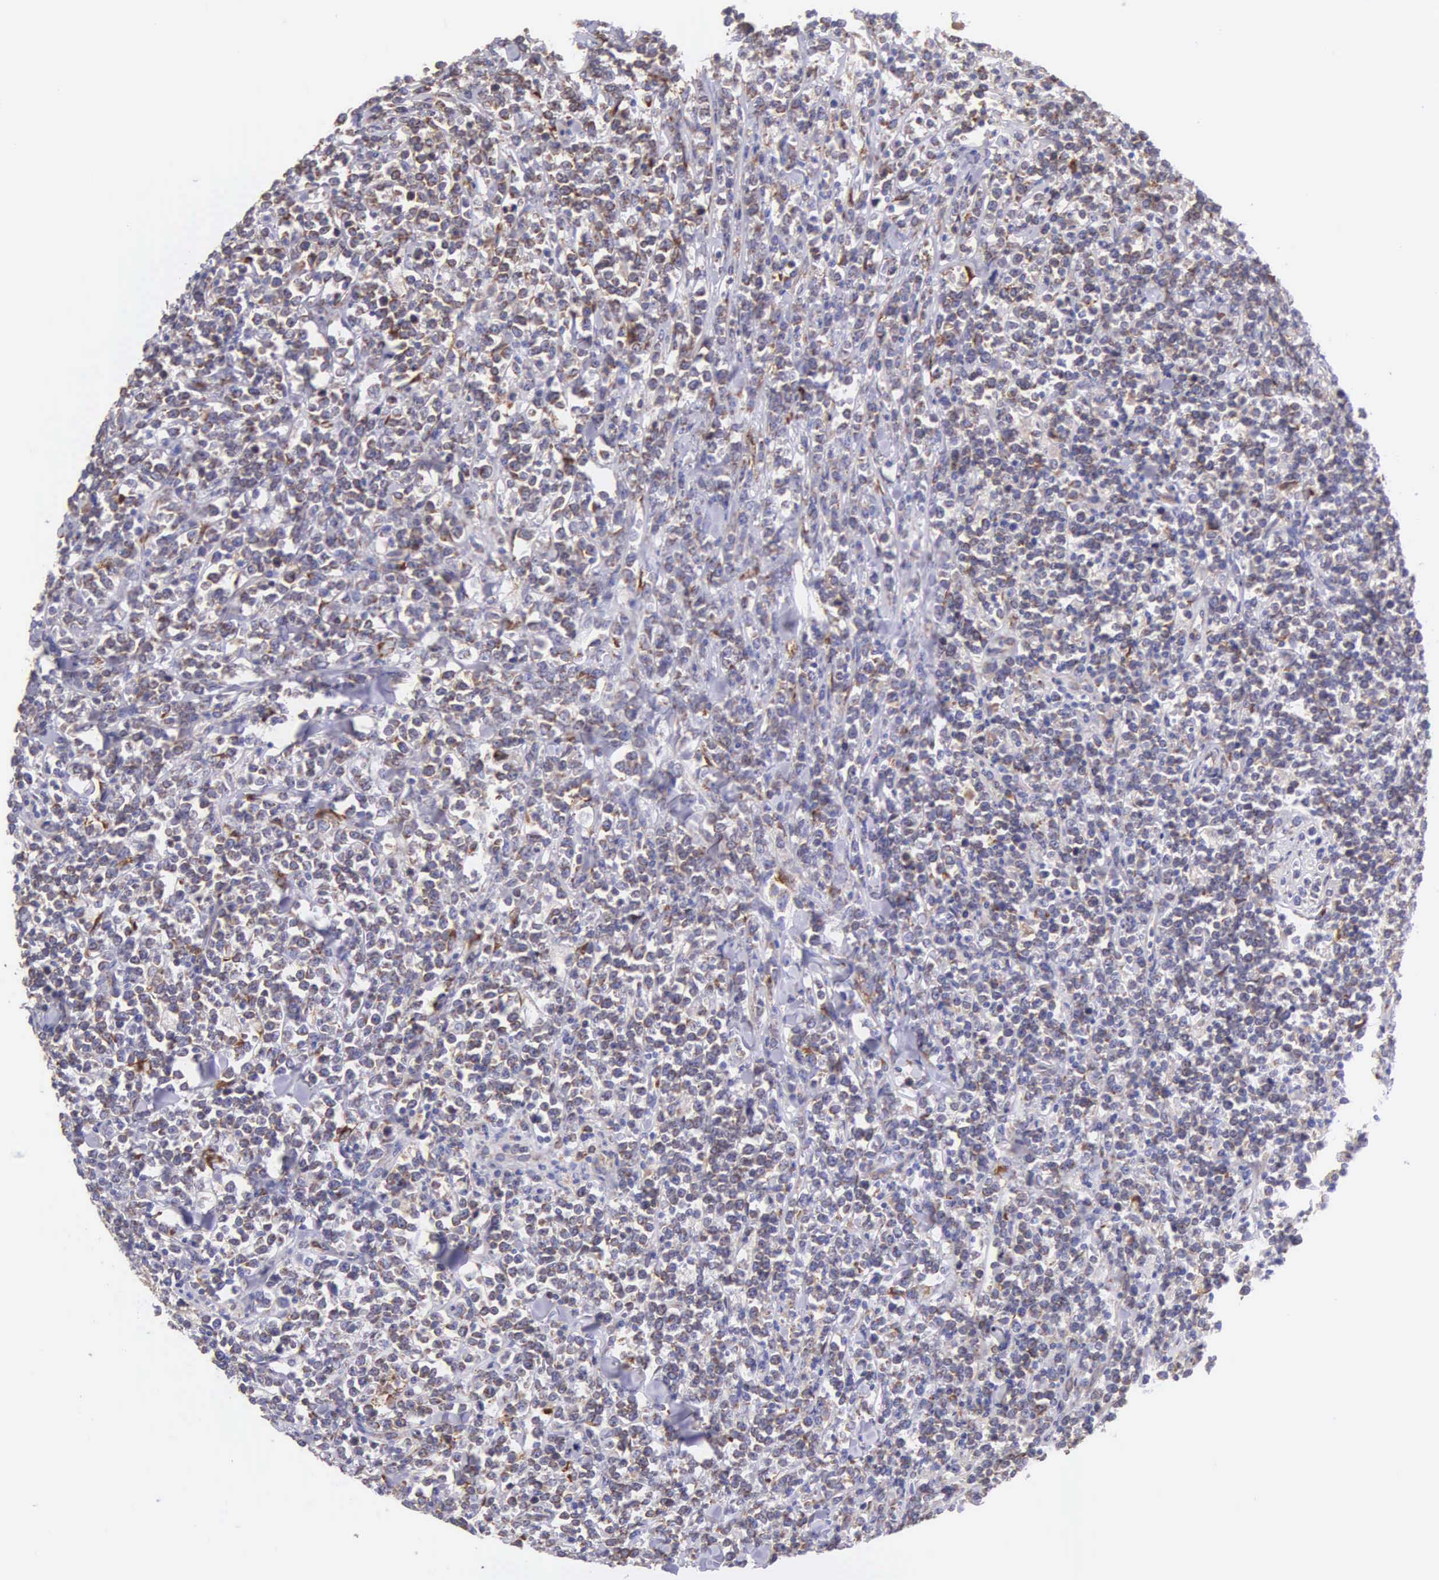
{"staining": {"intensity": "weak", "quantity": "25%-75%", "location": "cytoplasmic/membranous"}, "tissue": "lymphoma", "cell_type": "Tumor cells", "image_type": "cancer", "snomed": [{"axis": "morphology", "description": "Malignant lymphoma, non-Hodgkin's type, High grade"}, {"axis": "topography", "description": "Small intestine"}, {"axis": "topography", "description": "Colon"}], "caption": "An image showing weak cytoplasmic/membranous staining in about 25%-75% of tumor cells in malignant lymphoma, non-Hodgkin's type (high-grade), as visualized by brown immunohistochemical staining.", "gene": "CKAP4", "patient": {"sex": "male", "age": 8}}